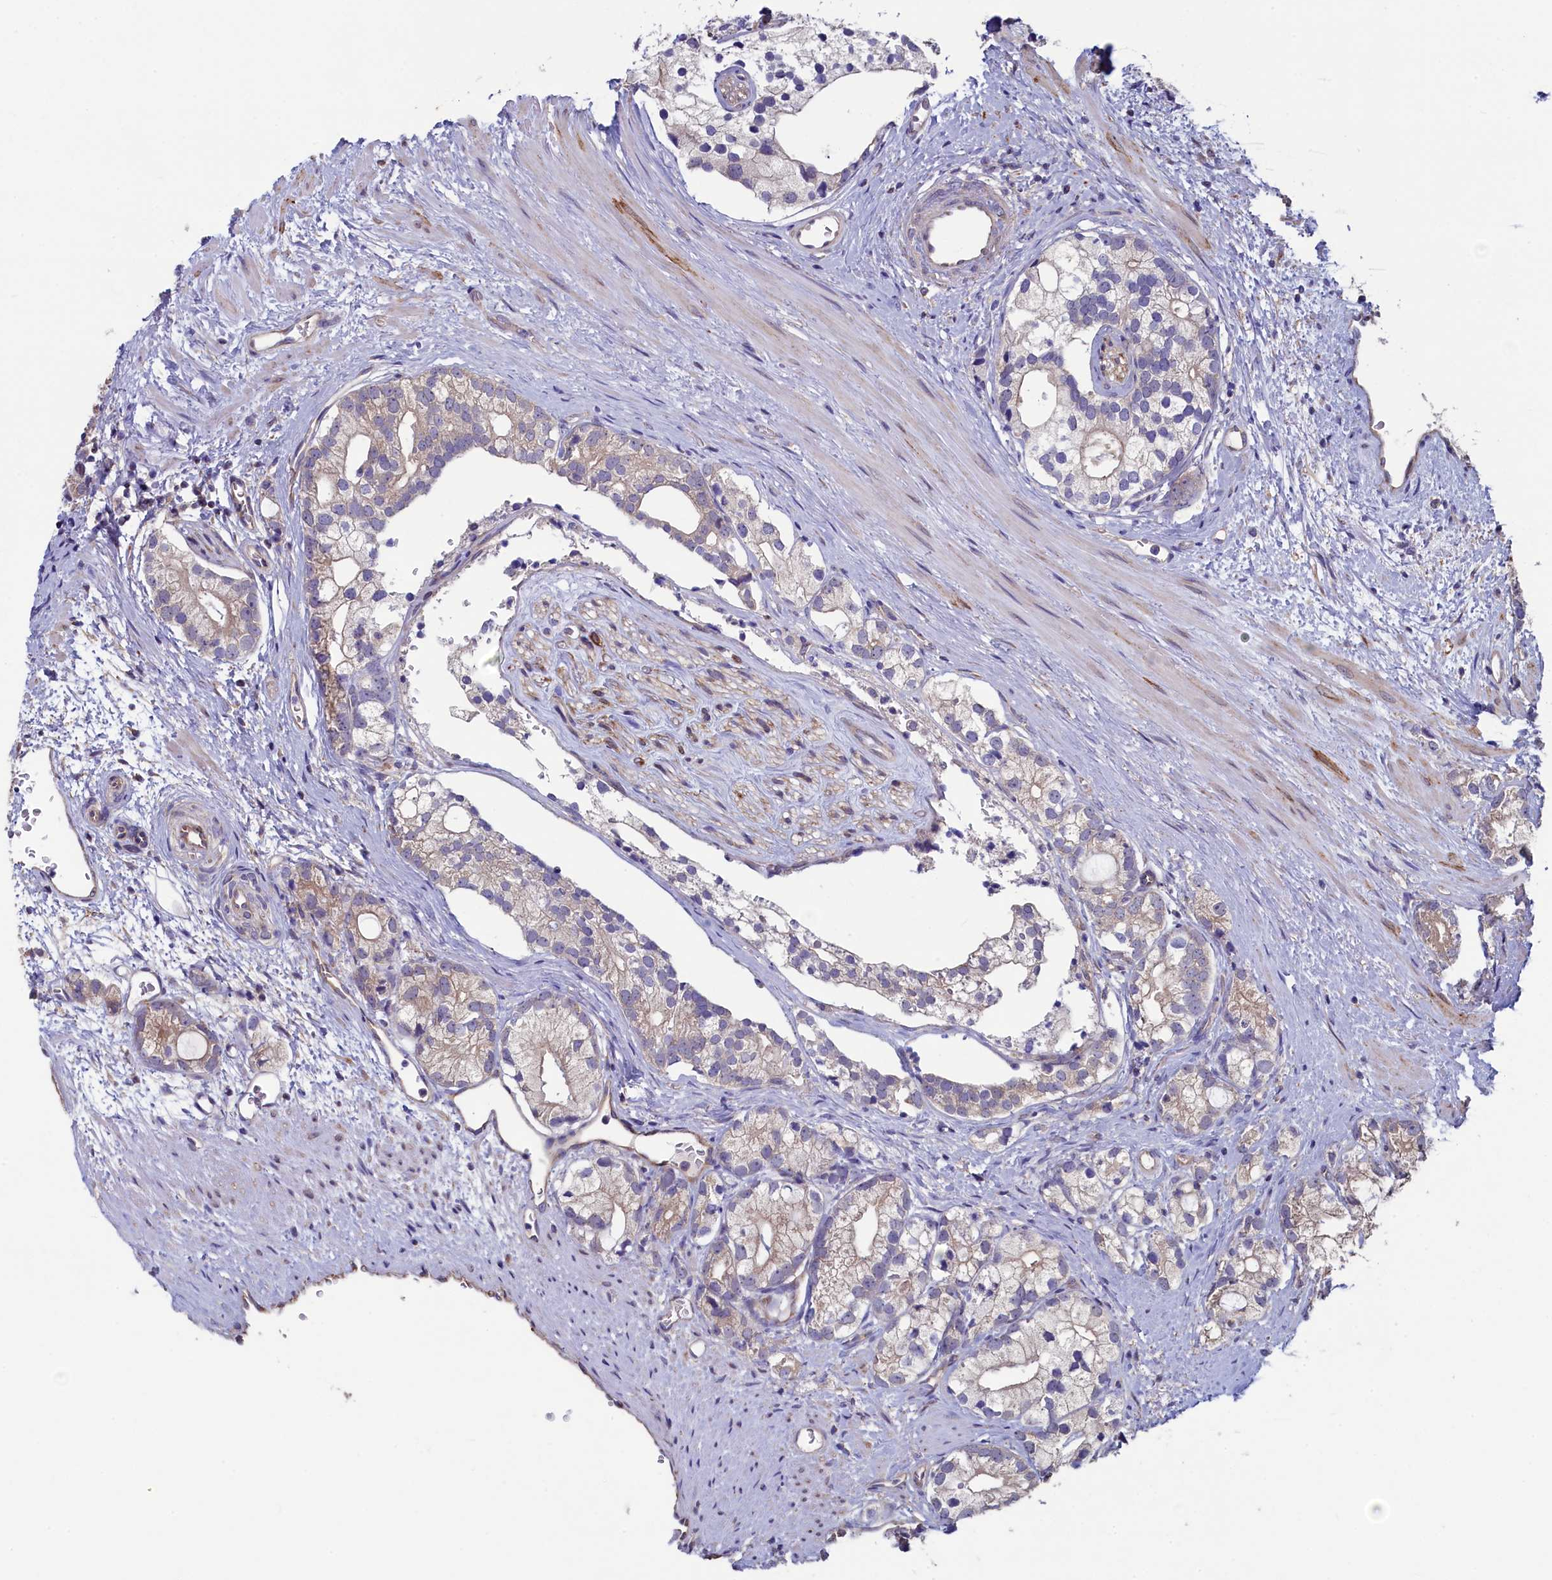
{"staining": {"intensity": "weak", "quantity": "<25%", "location": "cytoplasmic/membranous"}, "tissue": "prostate cancer", "cell_type": "Tumor cells", "image_type": "cancer", "snomed": [{"axis": "morphology", "description": "Adenocarcinoma, High grade"}, {"axis": "topography", "description": "Prostate"}], "caption": "An image of adenocarcinoma (high-grade) (prostate) stained for a protein exhibits no brown staining in tumor cells.", "gene": "SPATA2L", "patient": {"sex": "male", "age": 75}}